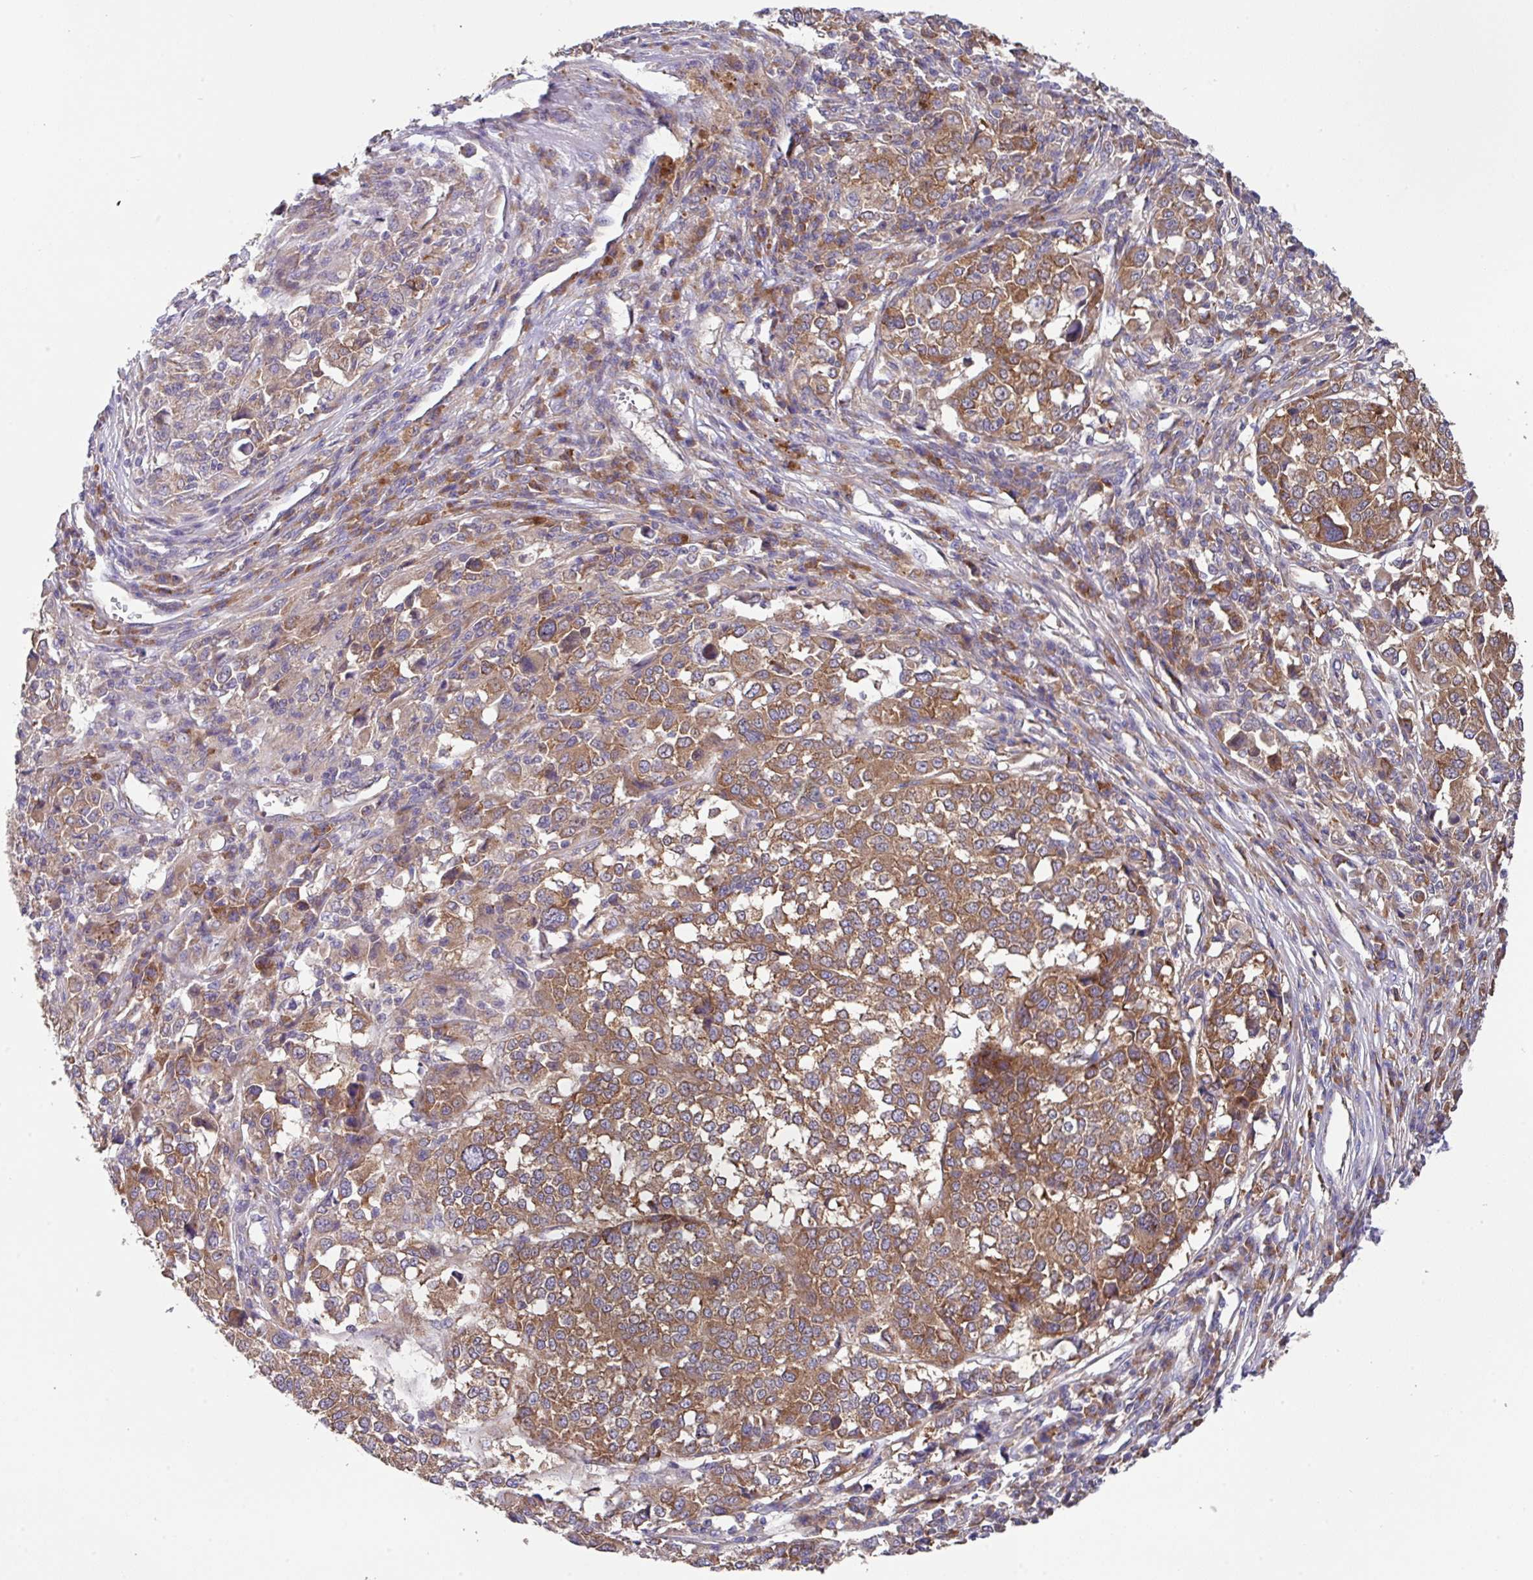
{"staining": {"intensity": "moderate", "quantity": ">75%", "location": "cytoplasmic/membranous"}, "tissue": "melanoma", "cell_type": "Tumor cells", "image_type": "cancer", "snomed": [{"axis": "morphology", "description": "Malignant melanoma, Metastatic site"}, {"axis": "topography", "description": "Lymph node"}], "caption": "This photomicrograph exhibits IHC staining of melanoma, with medium moderate cytoplasmic/membranous positivity in about >75% of tumor cells.", "gene": "EIF4B", "patient": {"sex": "male", "age": 44}}